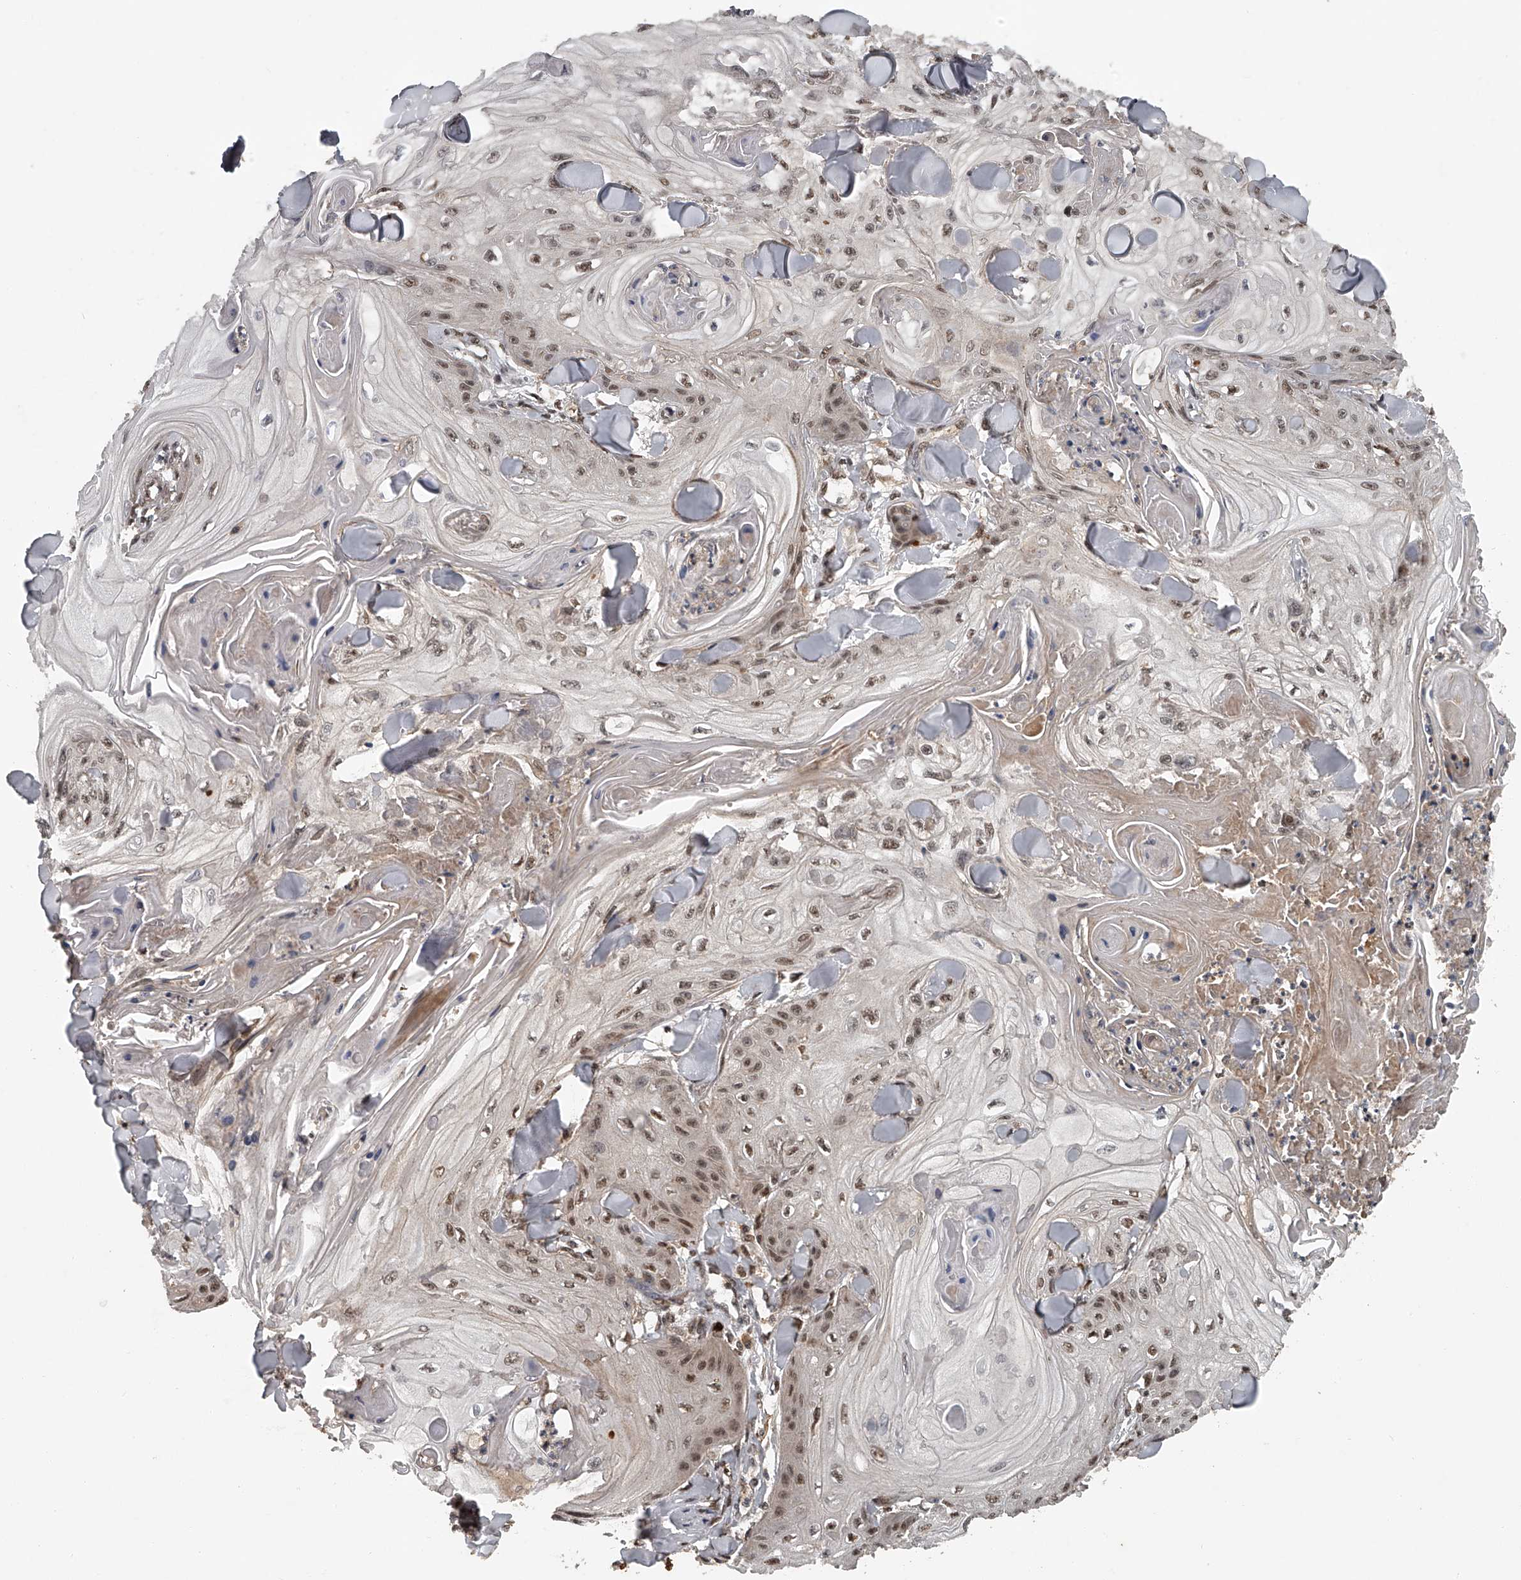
{"staining": {"intensity": "moderate", "quantity": ">75%", "location": "nuclear"}, "tissue": "skin cancer", "cell_type": "Tumor cells", "image_type": "cancer", "snomed": [{"axis": "morphology", "description": "Squamous cell carcinoma, NOS"}, {"axis": "topography", "description": "Skin"}], "caption": "Immunohistochemical staining of human skin cancer displays moderate nuclear protein staining in approximately >75% of tumor cells.", "gene": "PLEKHG1", "patient": {"sex": "male", "age": 74}}